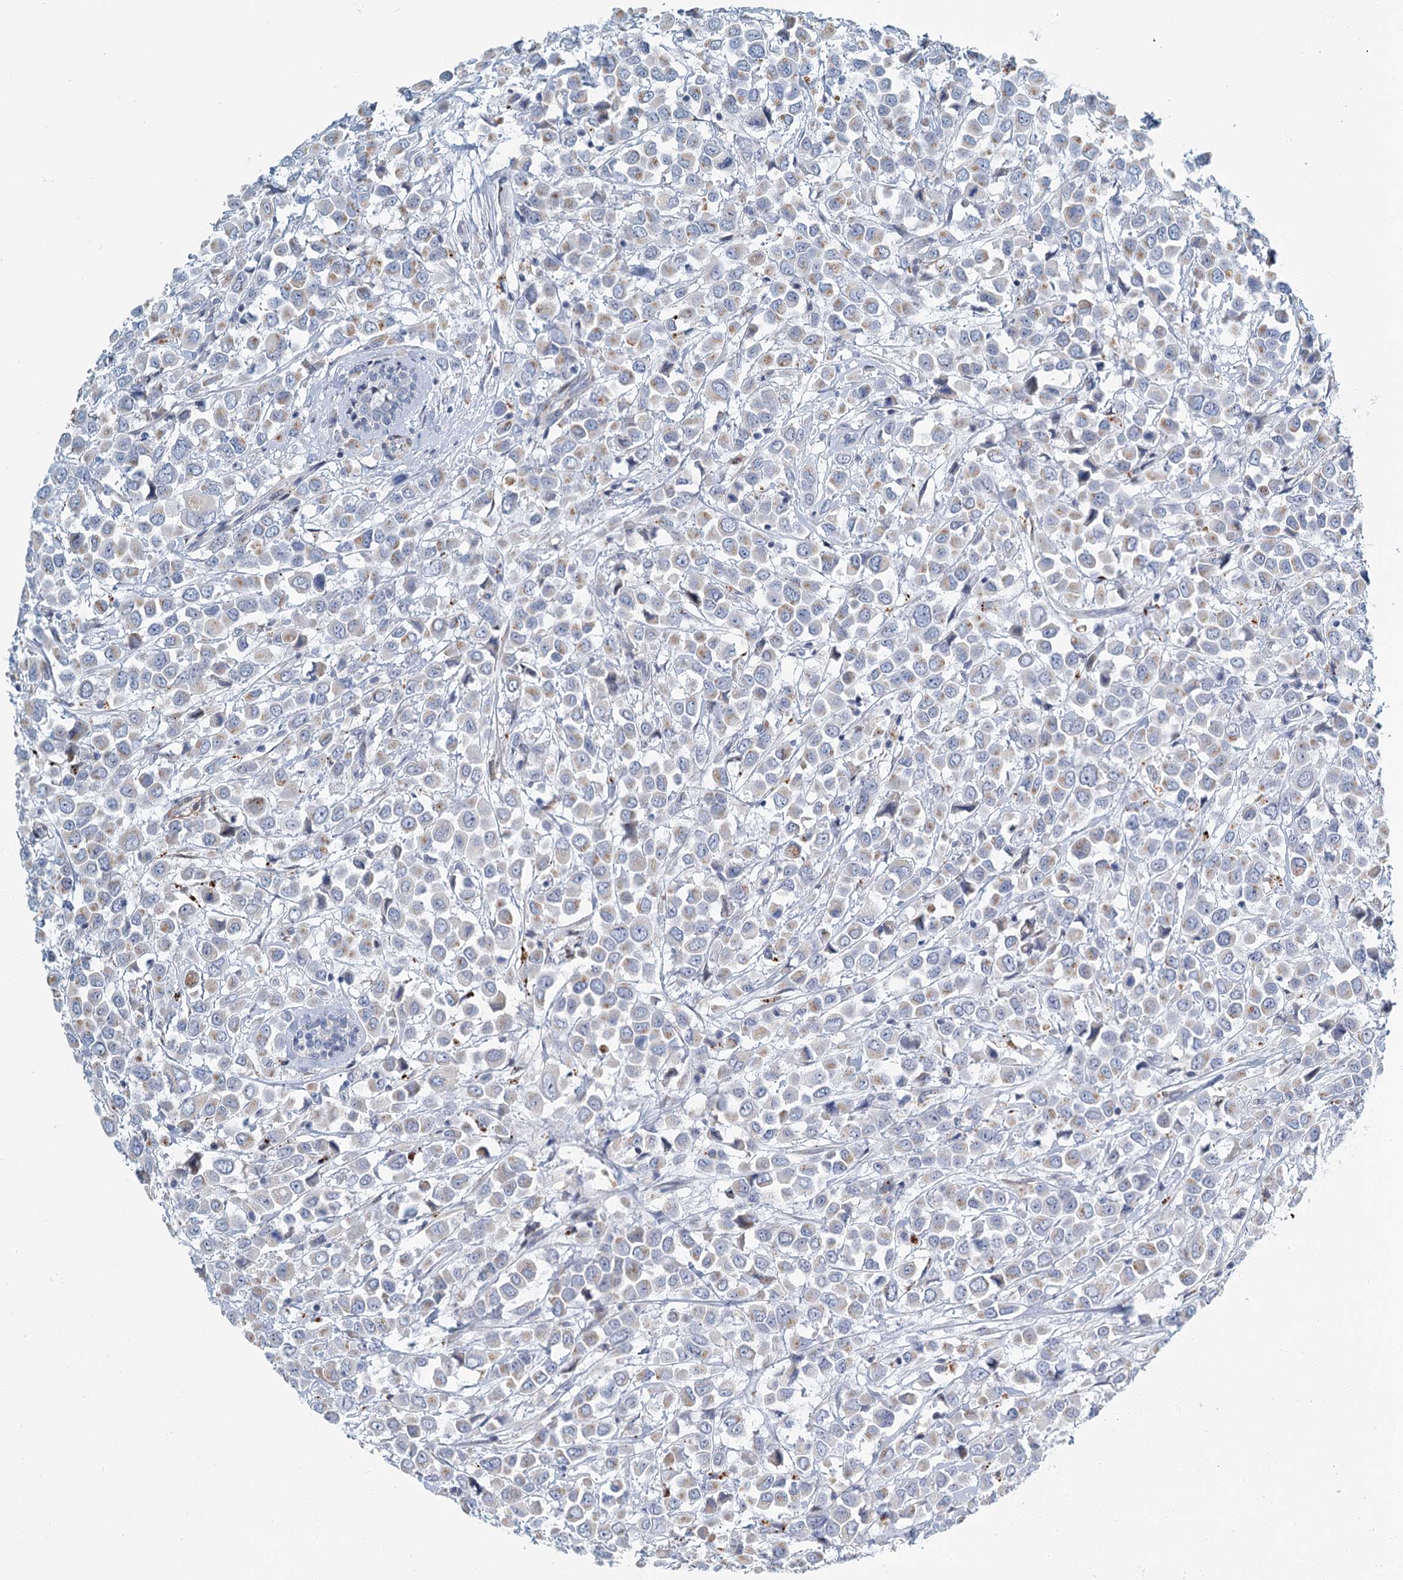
{"staining": {"intensity": "weak", "quantity": "<25%", "location": "cytoplasmic/membranous"}, "tissue": "breast cancer", "cell_type": "Tumor cells", "image_type": "cancer", "snomed": [{"axis": "morphology", "description": "Duct carcinoma"}, {"axis": "topography", "description": "Breast"}], "caption": "Tumor cells are negative for brown protein staining in infiltrating ductal carcinoma (breast).", "gene": "ZNF527", "patient": {"sex": "female", "age": 61}}